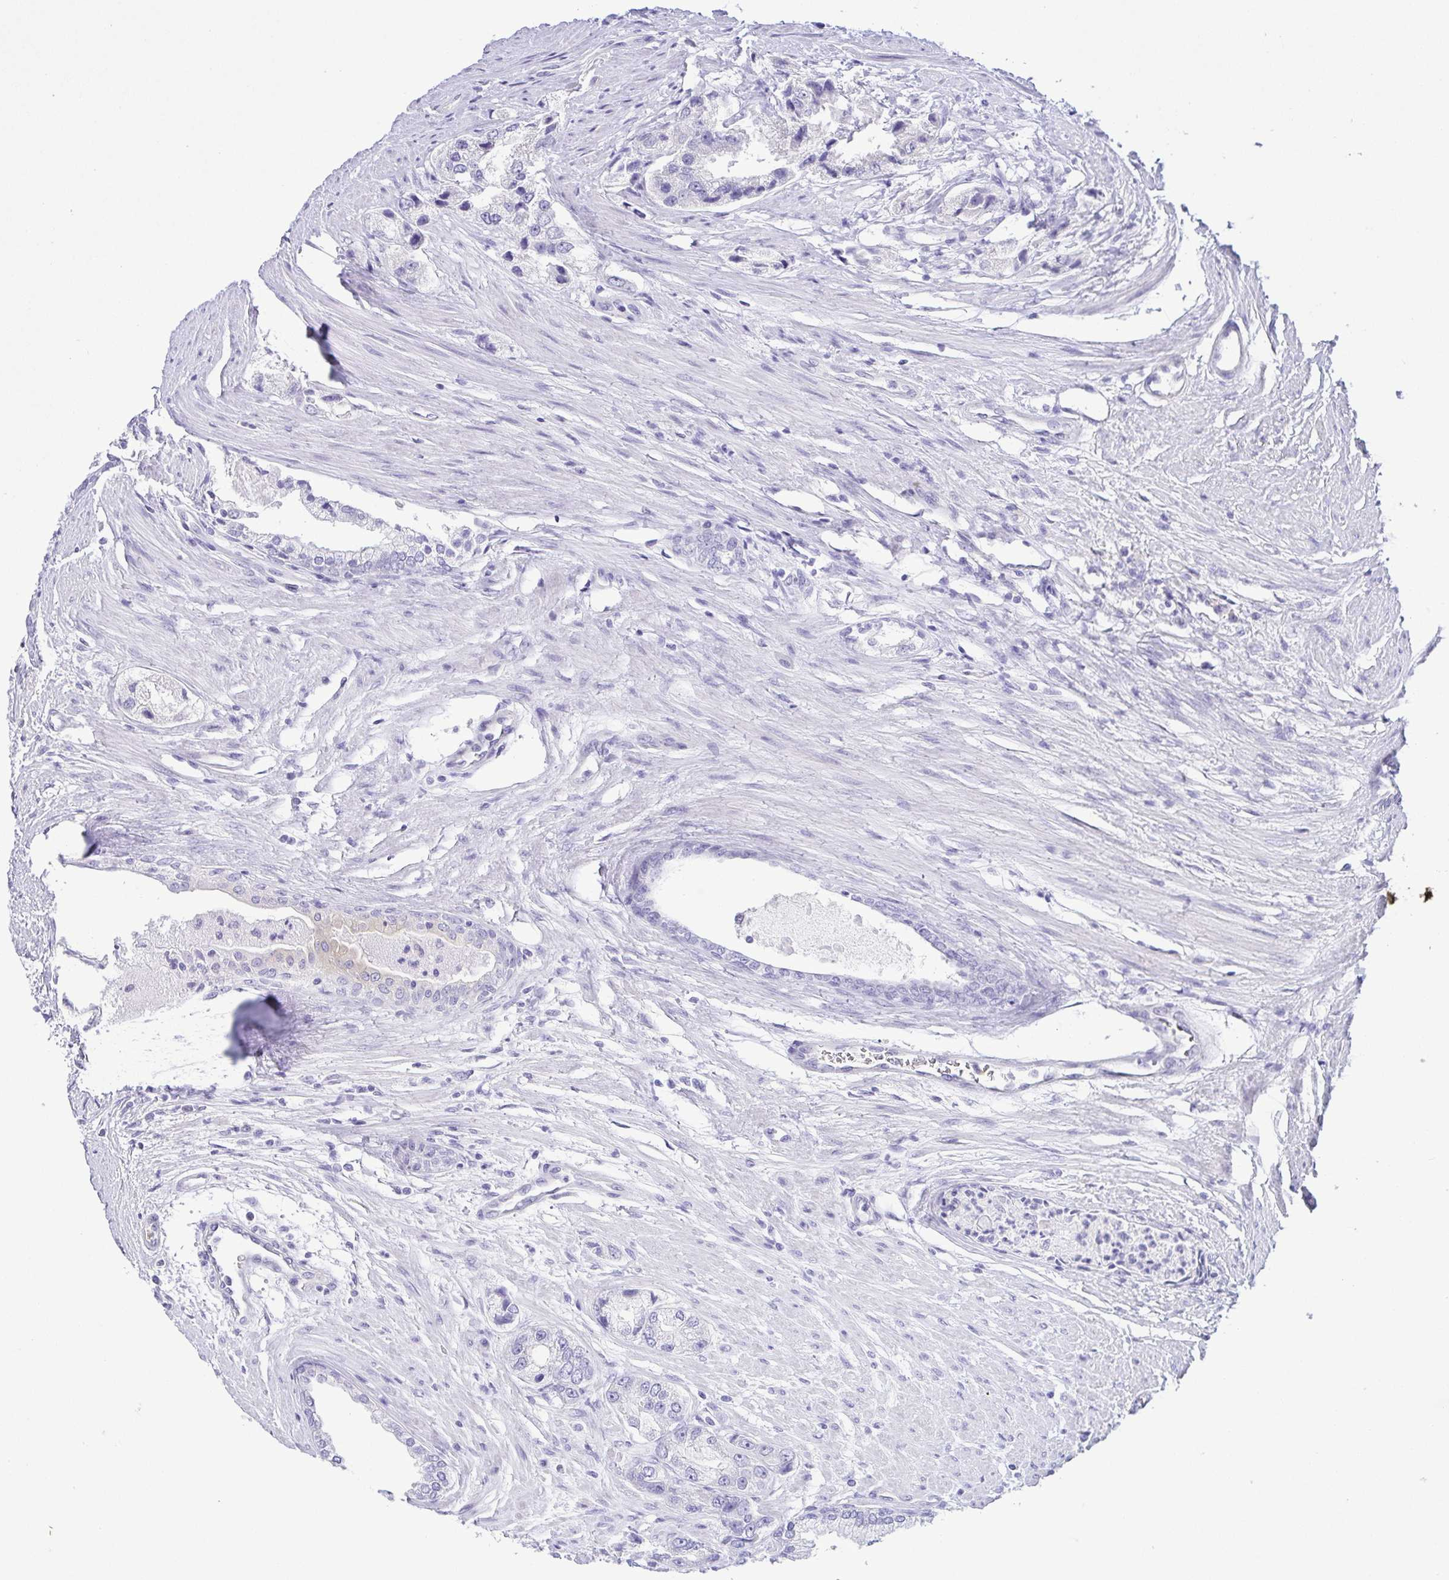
{"staining": {"intensity": "negative", "quantity": "none", "location": "none"}, "tissue": "prostate cancer", "cell_type": "Tumor cells", "image_type": "cancer", "snomed": [{"axis": "morphology", "description": "Adenocarcinoma, Low grade"}, {"axis": "topography", "description": "Prostate"}], "caption": "IHC histopathology image of prostate cancer (low-grade adenocarcinoma) stained for a protein (brown), which shows no positivity in tumor cells.", "gene": "EPB42", "patient": {"sex": "male", "age": 69}}